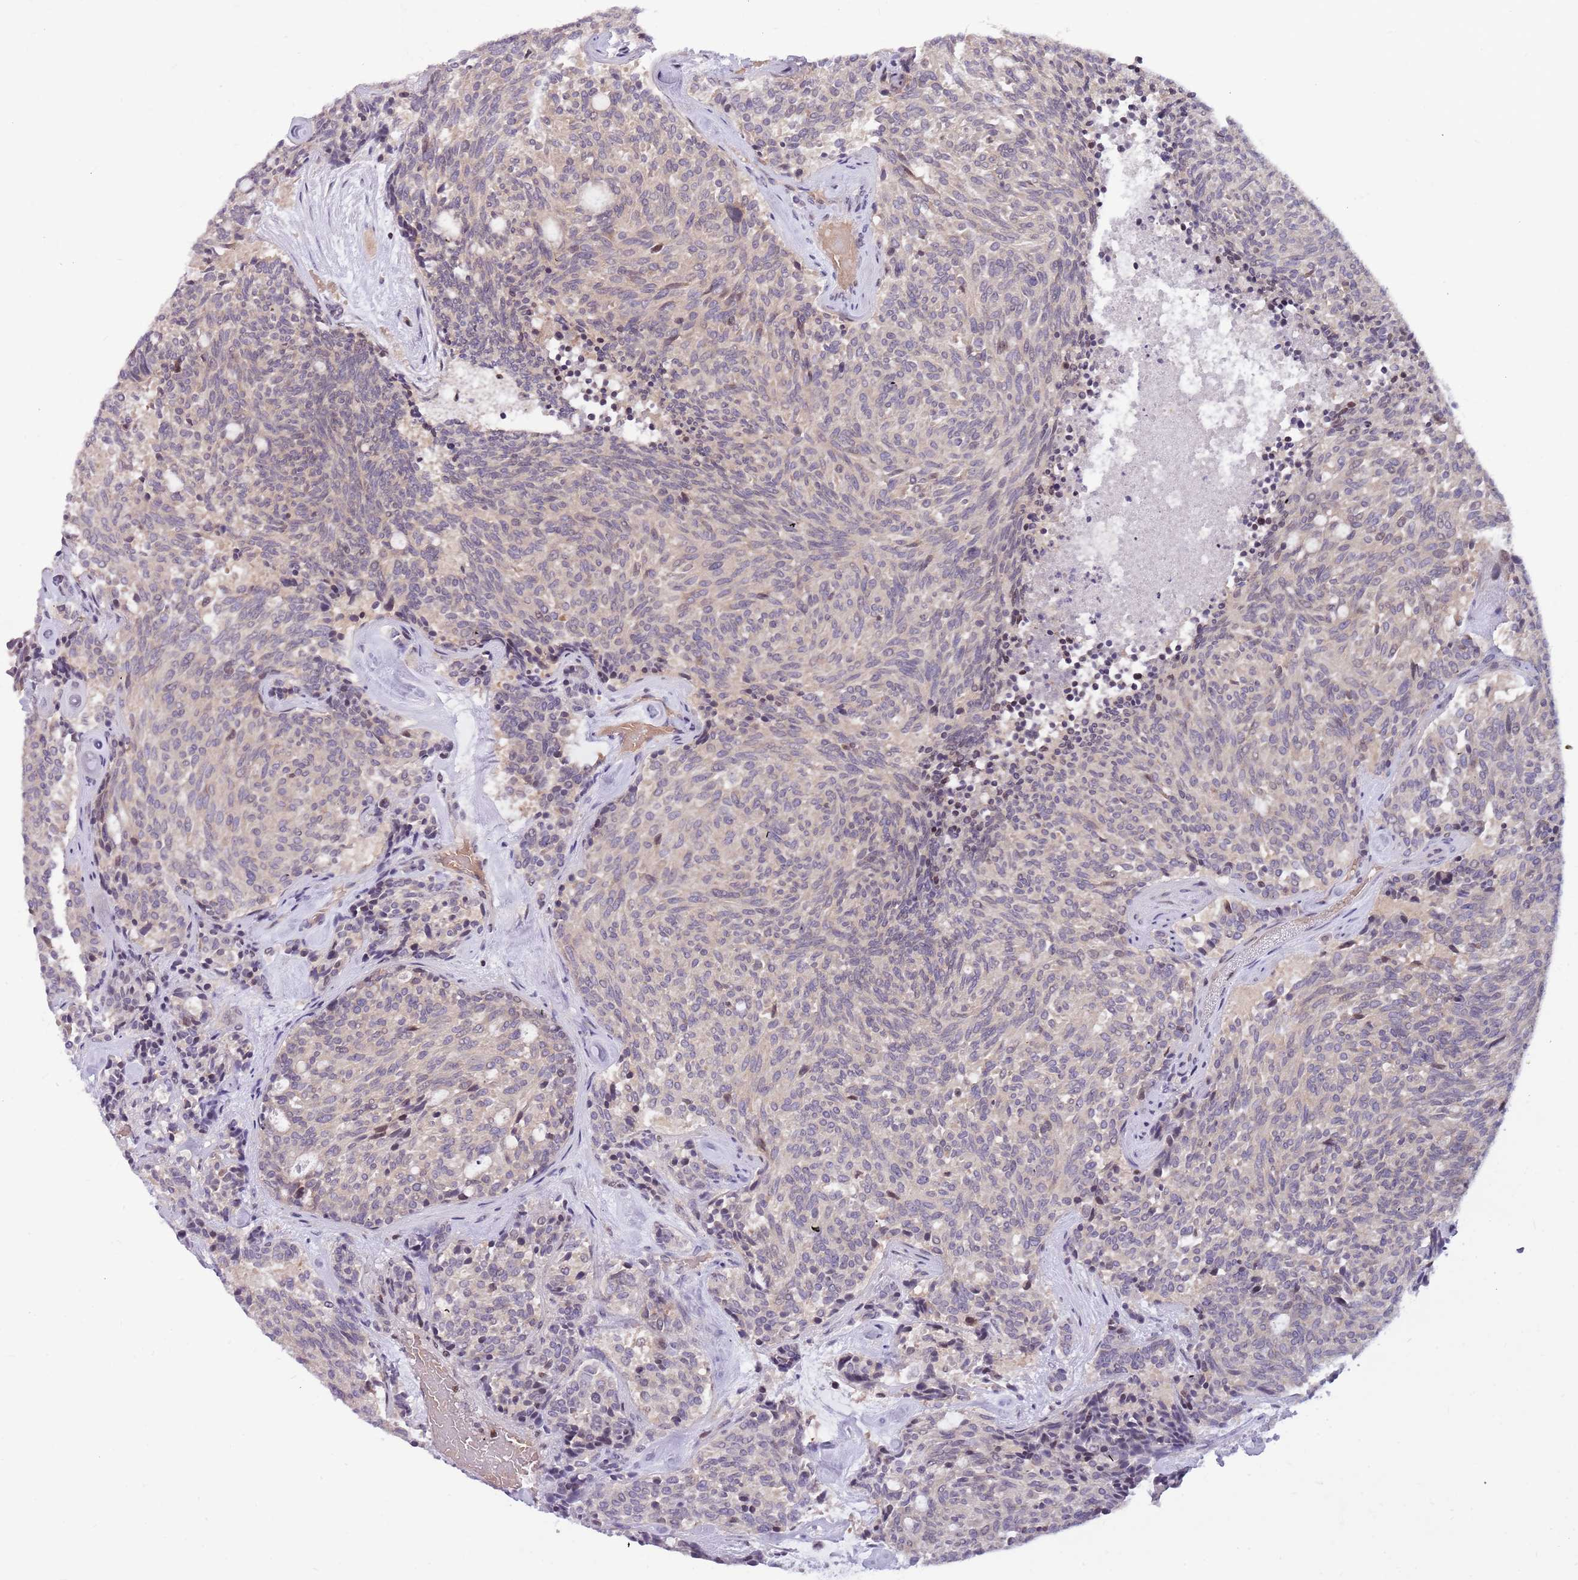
{"staining": {"intensity": "negative", "quantity": "none", "location": "none"}, "tissue": "carcinoid", "cell_type": "Tumor cells", "image_type": "cancer", "snomed": [{"axis": "morphology", "description": "Carcinoid, malignant, NOS"}, {"axis": "topography", "description": "Pancreas"}], "caption": "Immunohistochemistry (IHC) photomicrograph of neoplastic tissue: carcinoid stained with DAB demonstrates no significant protein staining in tumor cells. (DAB immunohistochemistry (IHC), high magnification).", "gene": "ARHGEF5", "patient": {"sex": "female", "age": 54}}